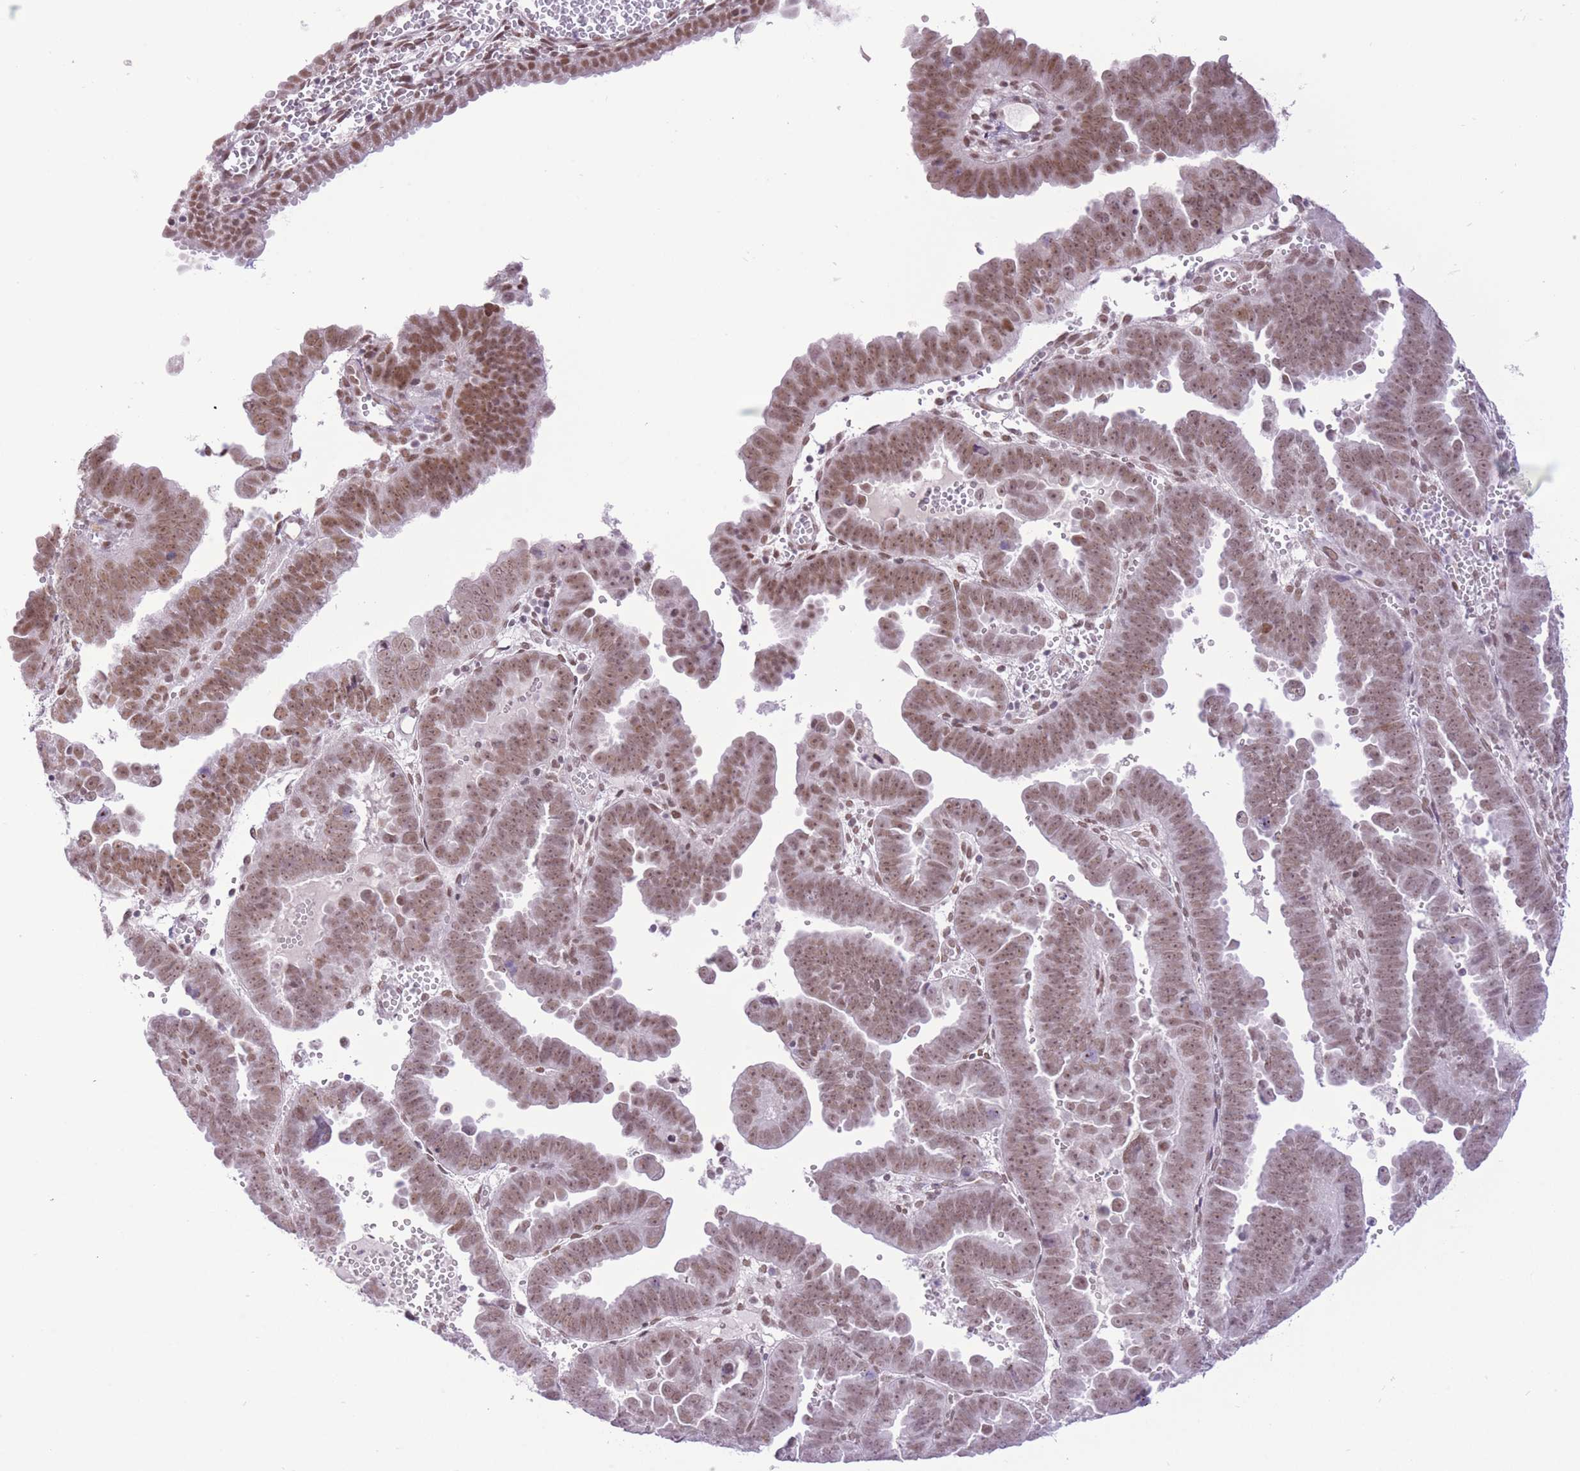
{"staining": {"intensity": "moderate", "quantity": ">75%", "location": "nuclear"}, "tissue": "endometrial cancer", "cell_type": "Tumor cells", "image_type": "cancer", "snomed": [{"axis": "morphology", "description": "Adenocarcinoma, NOS"}, {"axis": "topography", "description": "Endometrium"}], "caption": "Endometrial cancer stained with DAB (3,3'-diaminobenzidine) IHC exhibits medium levels of moderate nuclear staining in approximately >75% of tumor cells. (DAB (3,3'-diaminobenzidine) = brown stain, brightfield microscopy at high magnification).", "gene": "ZBED5", "patient": {"sex": "female", "age": 75}}